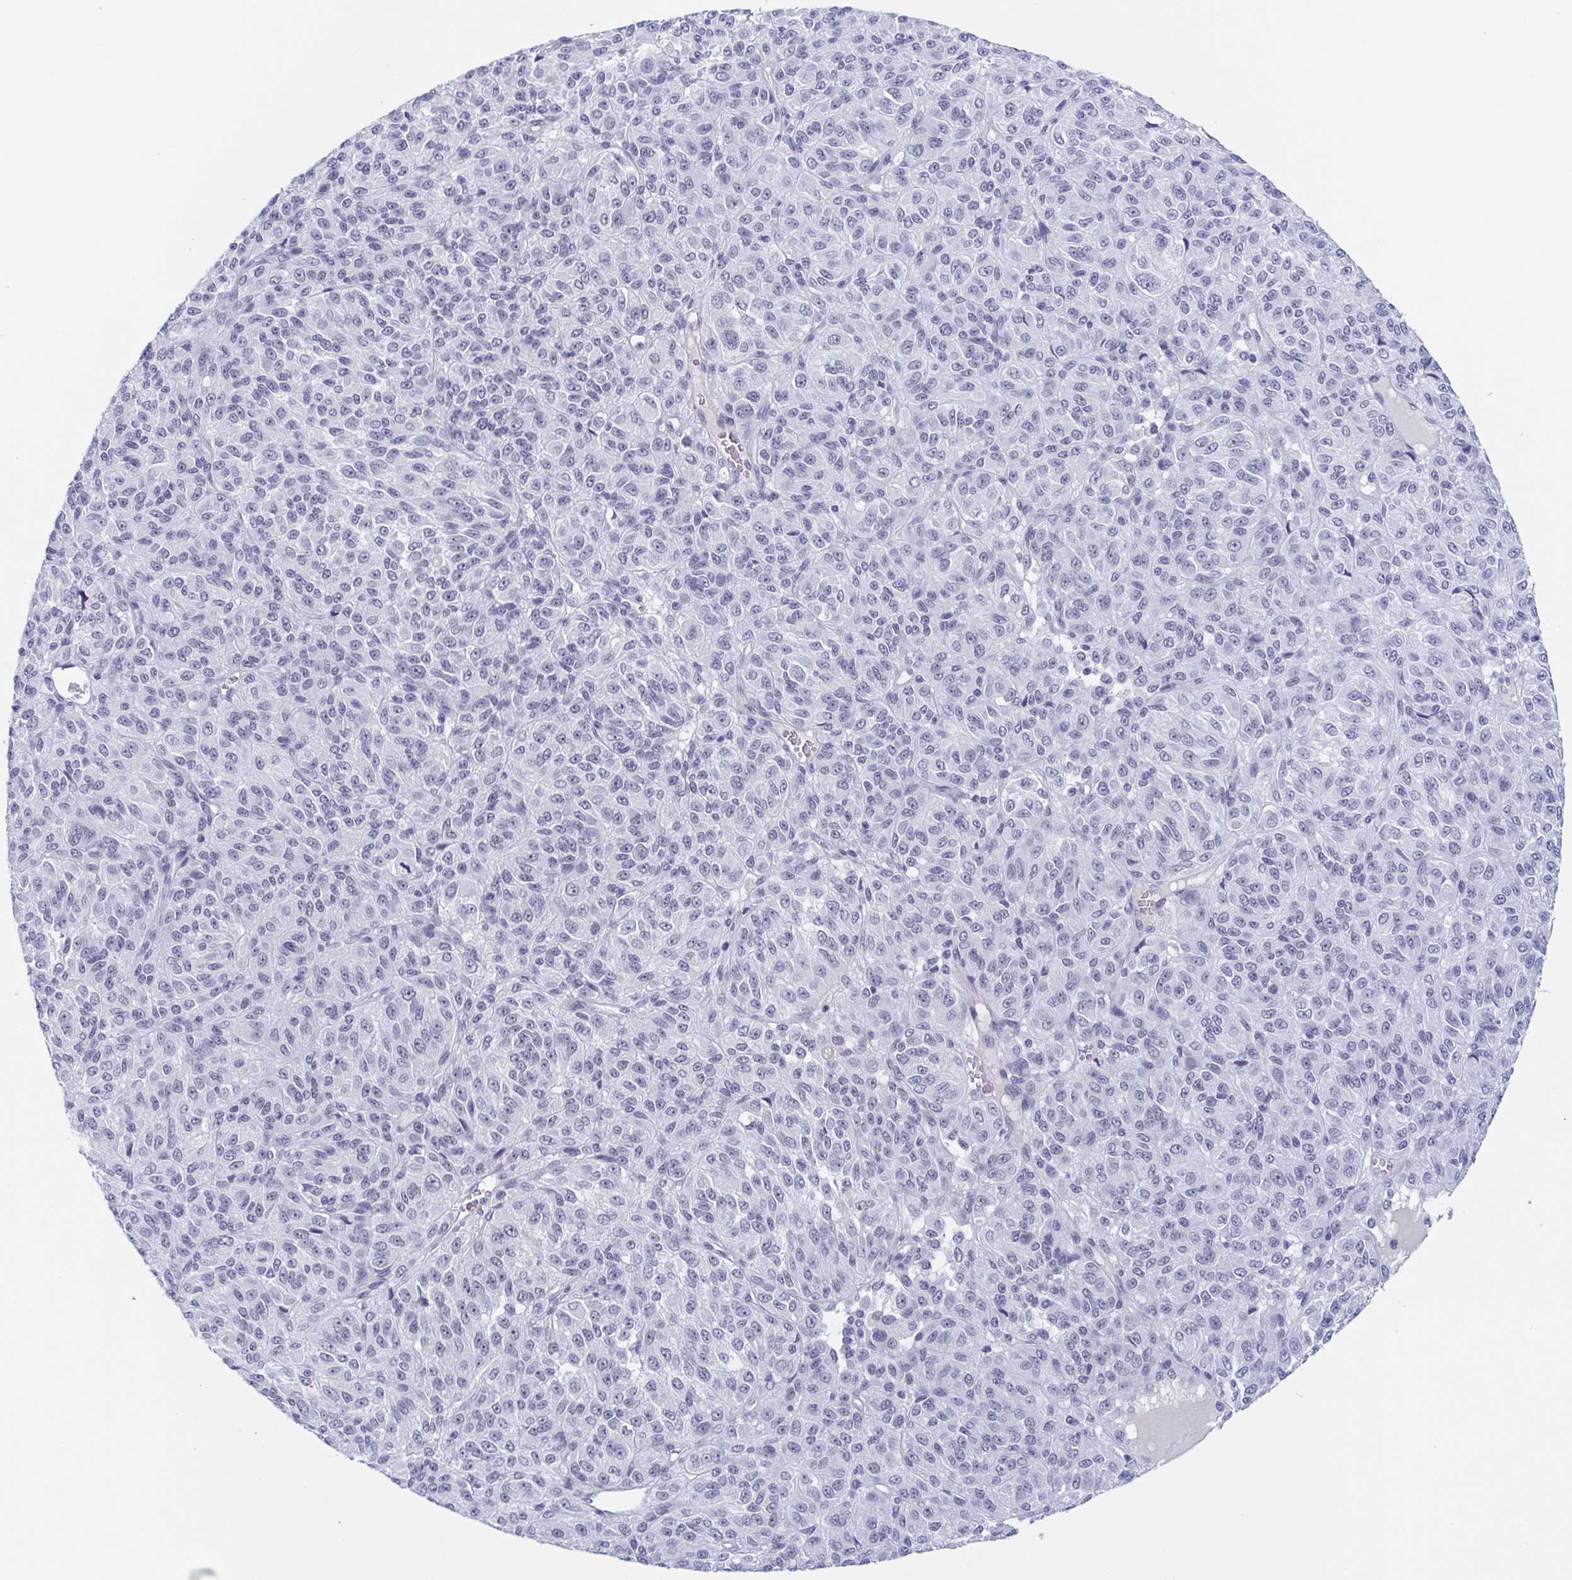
{"staining": {"intensity": "negative", "quantity": "none", "location": "none"}, "tissue": "melanoma", "cell_type": "Tumor cells", "image_type": "cancer", "snomed": [{"axis": "morphology", "description": "Malignant melanoma, Metastatic site"}, {"axis": "topography", "description": "Brain"}], "caption": "The photomicrograph reveals no staining of tumor cells in malignant melanoma (metastatic site).", "gene": "ZFP64", "patient": {"sex": "female", "age": 56}}